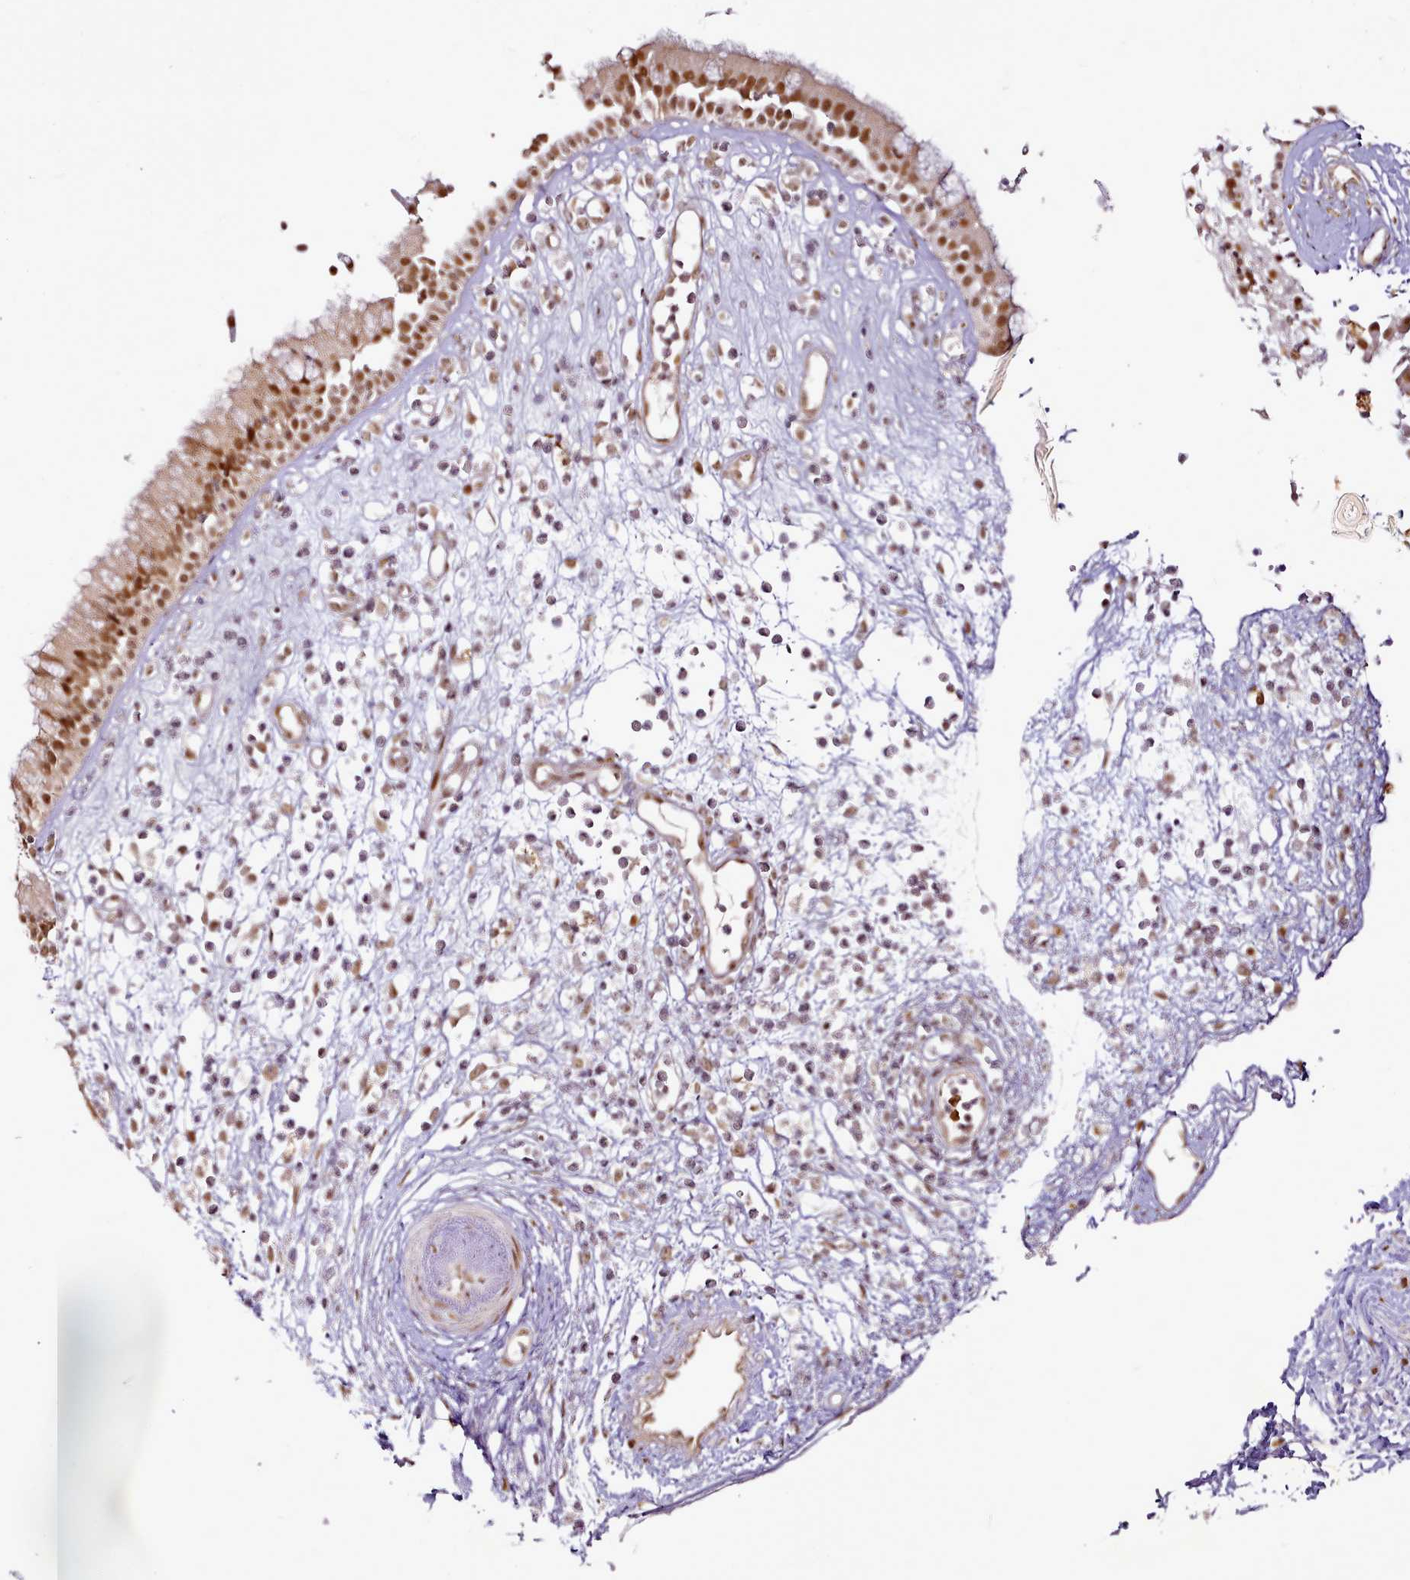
{"staining": {"intensity": "moderate", "quantity": ">75%", "location": "nuclear"}, "tissue": "nasopharynx", "cell_type": "Respiratory epithelial cells", "image_type": "normal", "snomed": [{"axis": "morphology", "description": "Normal tissue, NOS"}, {"axis": "morphology", "description": "Inflammation, NOS"}, {"axis": "topography", "description": "Nasopharynx"}], "caption": "Protein staining demonstrates moderate nuclear staining in about >75% of respiratory epithelial cells in benign nasopharynx.", "gene": "SYT15B", "patient": {"sex": "male", "age": 29}}